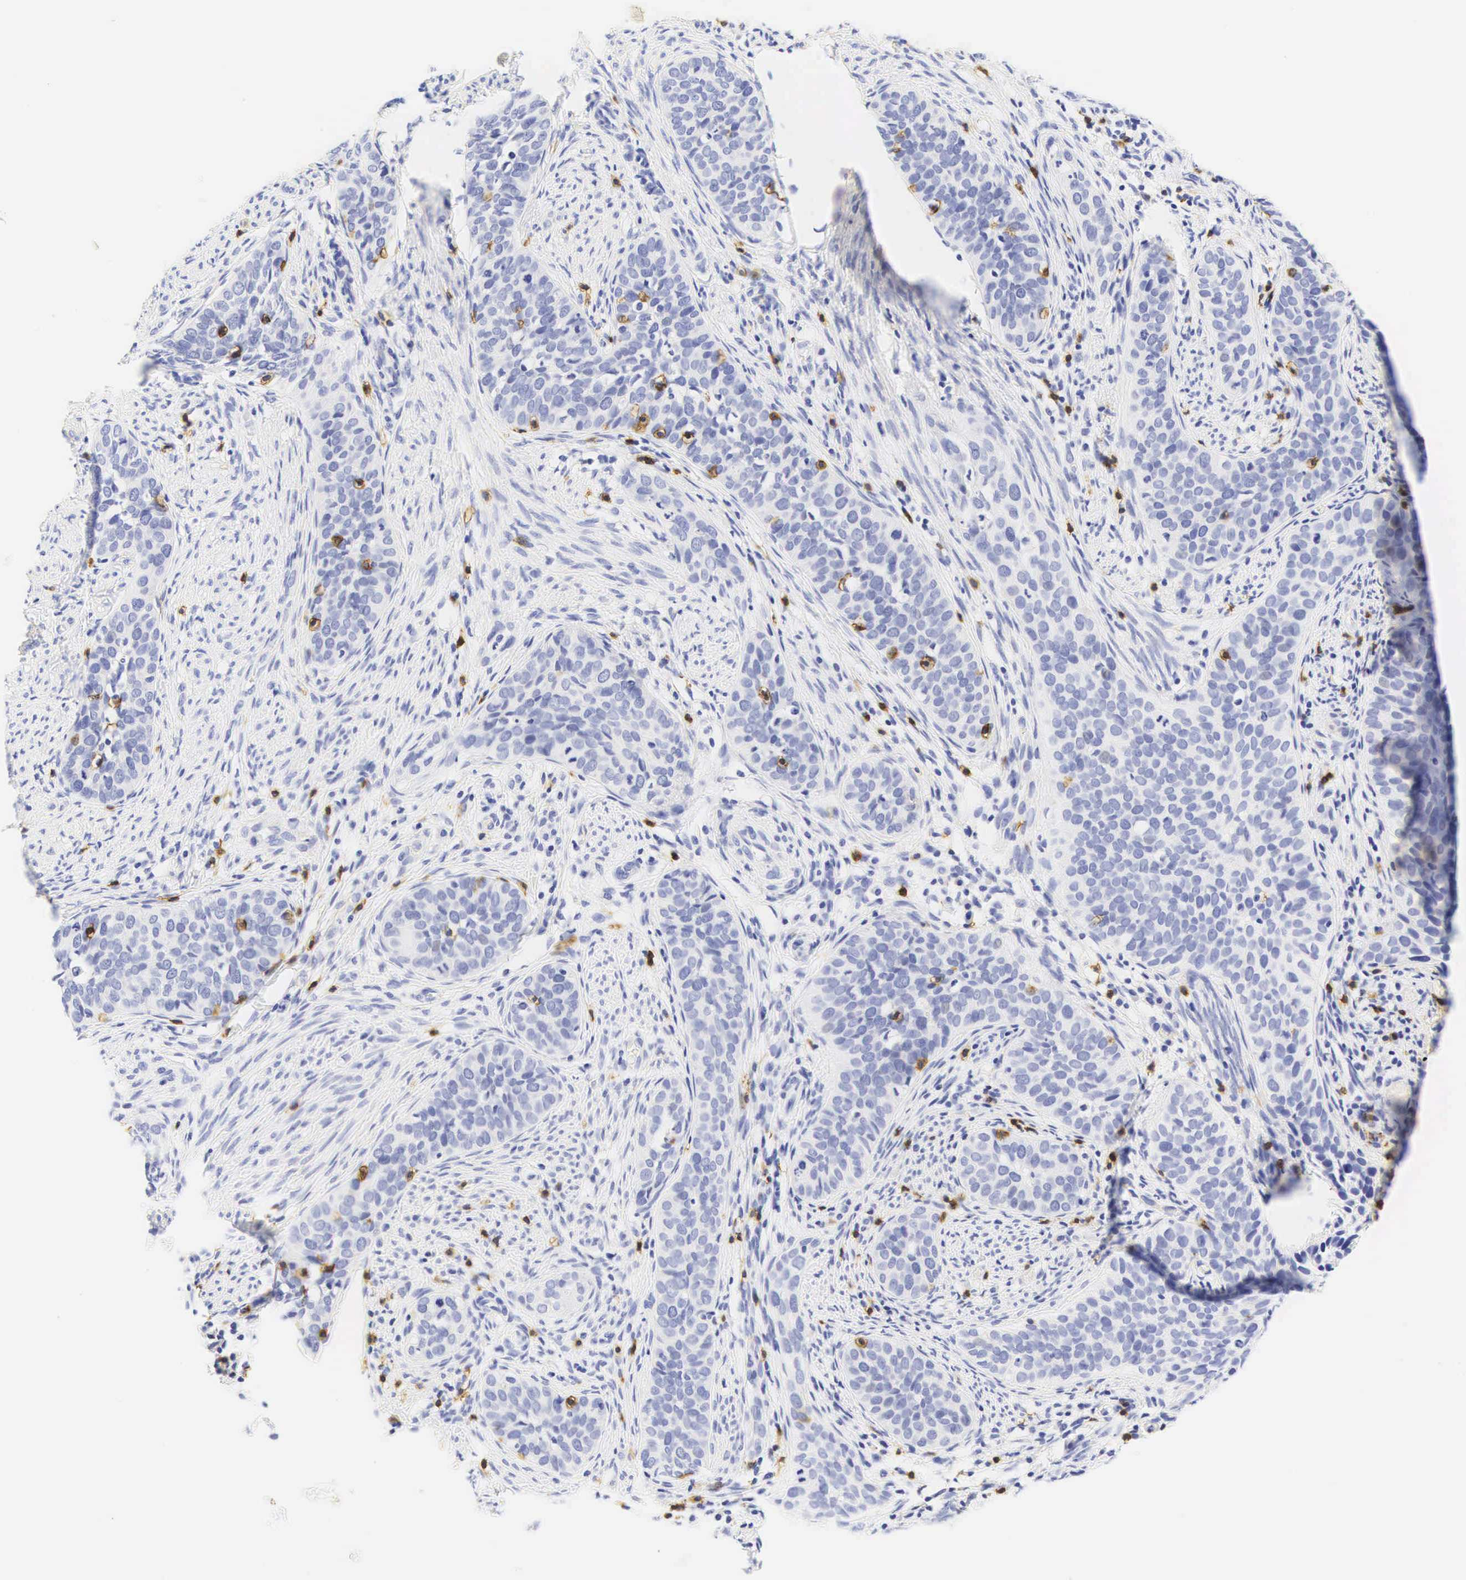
{"staining": {"intensity": "negative", "quantity": "none", "location": "none"}, "tissue": "cervical cancer", "cell_type": "Tumor cells", "image_type": "cancer", "snomed": [{"axis": "morphology", "description": "Squamous cell carcinoma, NOS"}, {"axis": "topography", "description": "Cervix"}], "caption": "Cervical cancer (squamous cell carcinoma) was stained to show a protein in brown. There is no significant staining in tumor cells. The staining was performed using DAB to visualize the protein expression in brown, while the nuclei were stained in blue with hematoxylin (Magnification: 20x).", "gene": "CD8A", "patient": {"sex": "female", "age": 31}}